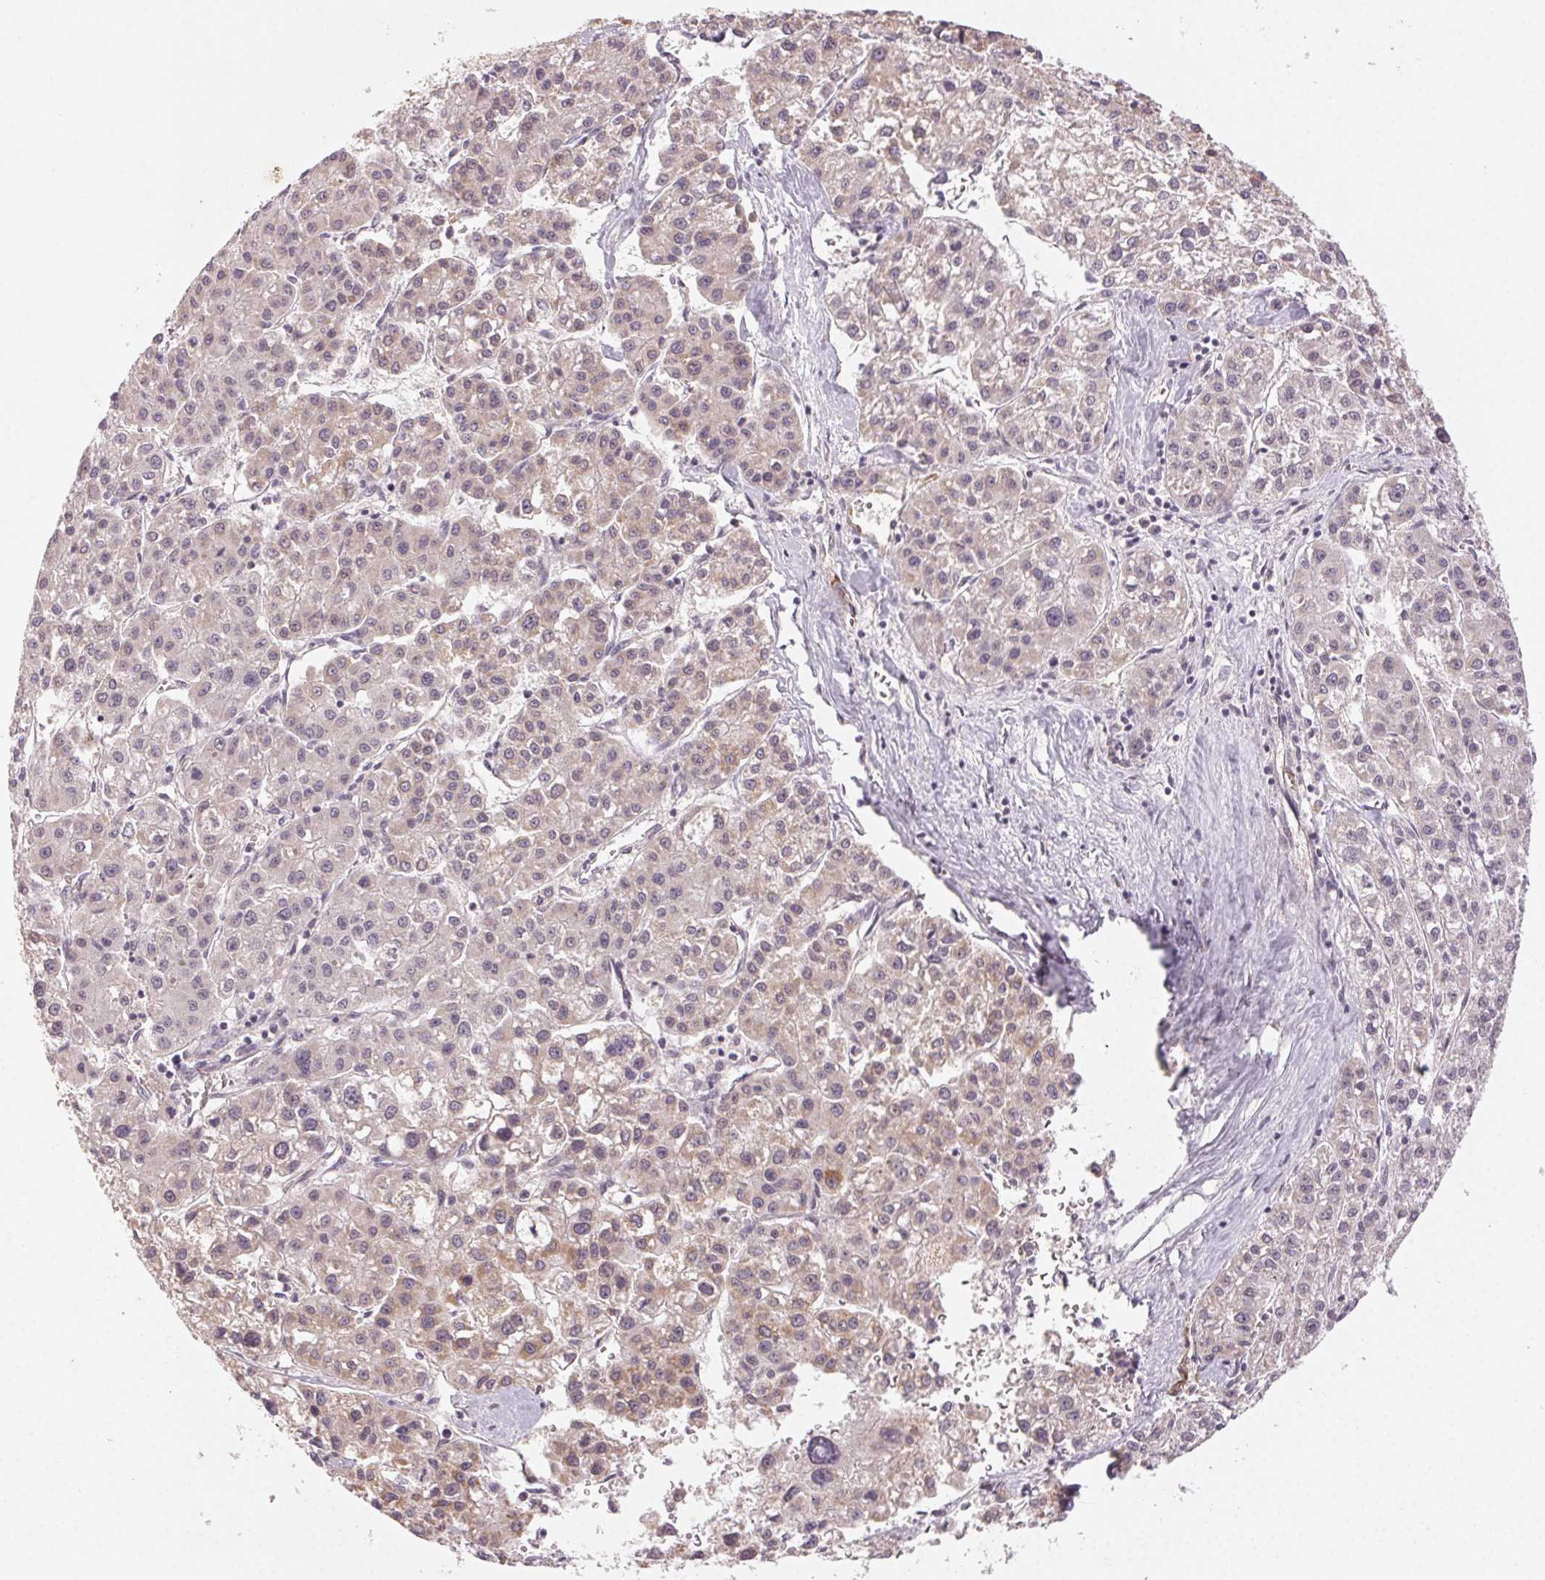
{"staining": {"intensity": "negative", "quantity": "none", "location": "none"}, "tissue": "liver cancer", "cell_type": "Tumor cells", "image_type": "cancer", "snomed": [{"axis": "morphology", "description": "Carcinoma, Hepatocellular, NOS"}, {"axis": "topography", "description": "Liver"}], "caption": "Tumor cells are negative for protein expression in human liver cancer.", "gene": "NCOA4", "patient": {"sex": "male", "age": 73}}